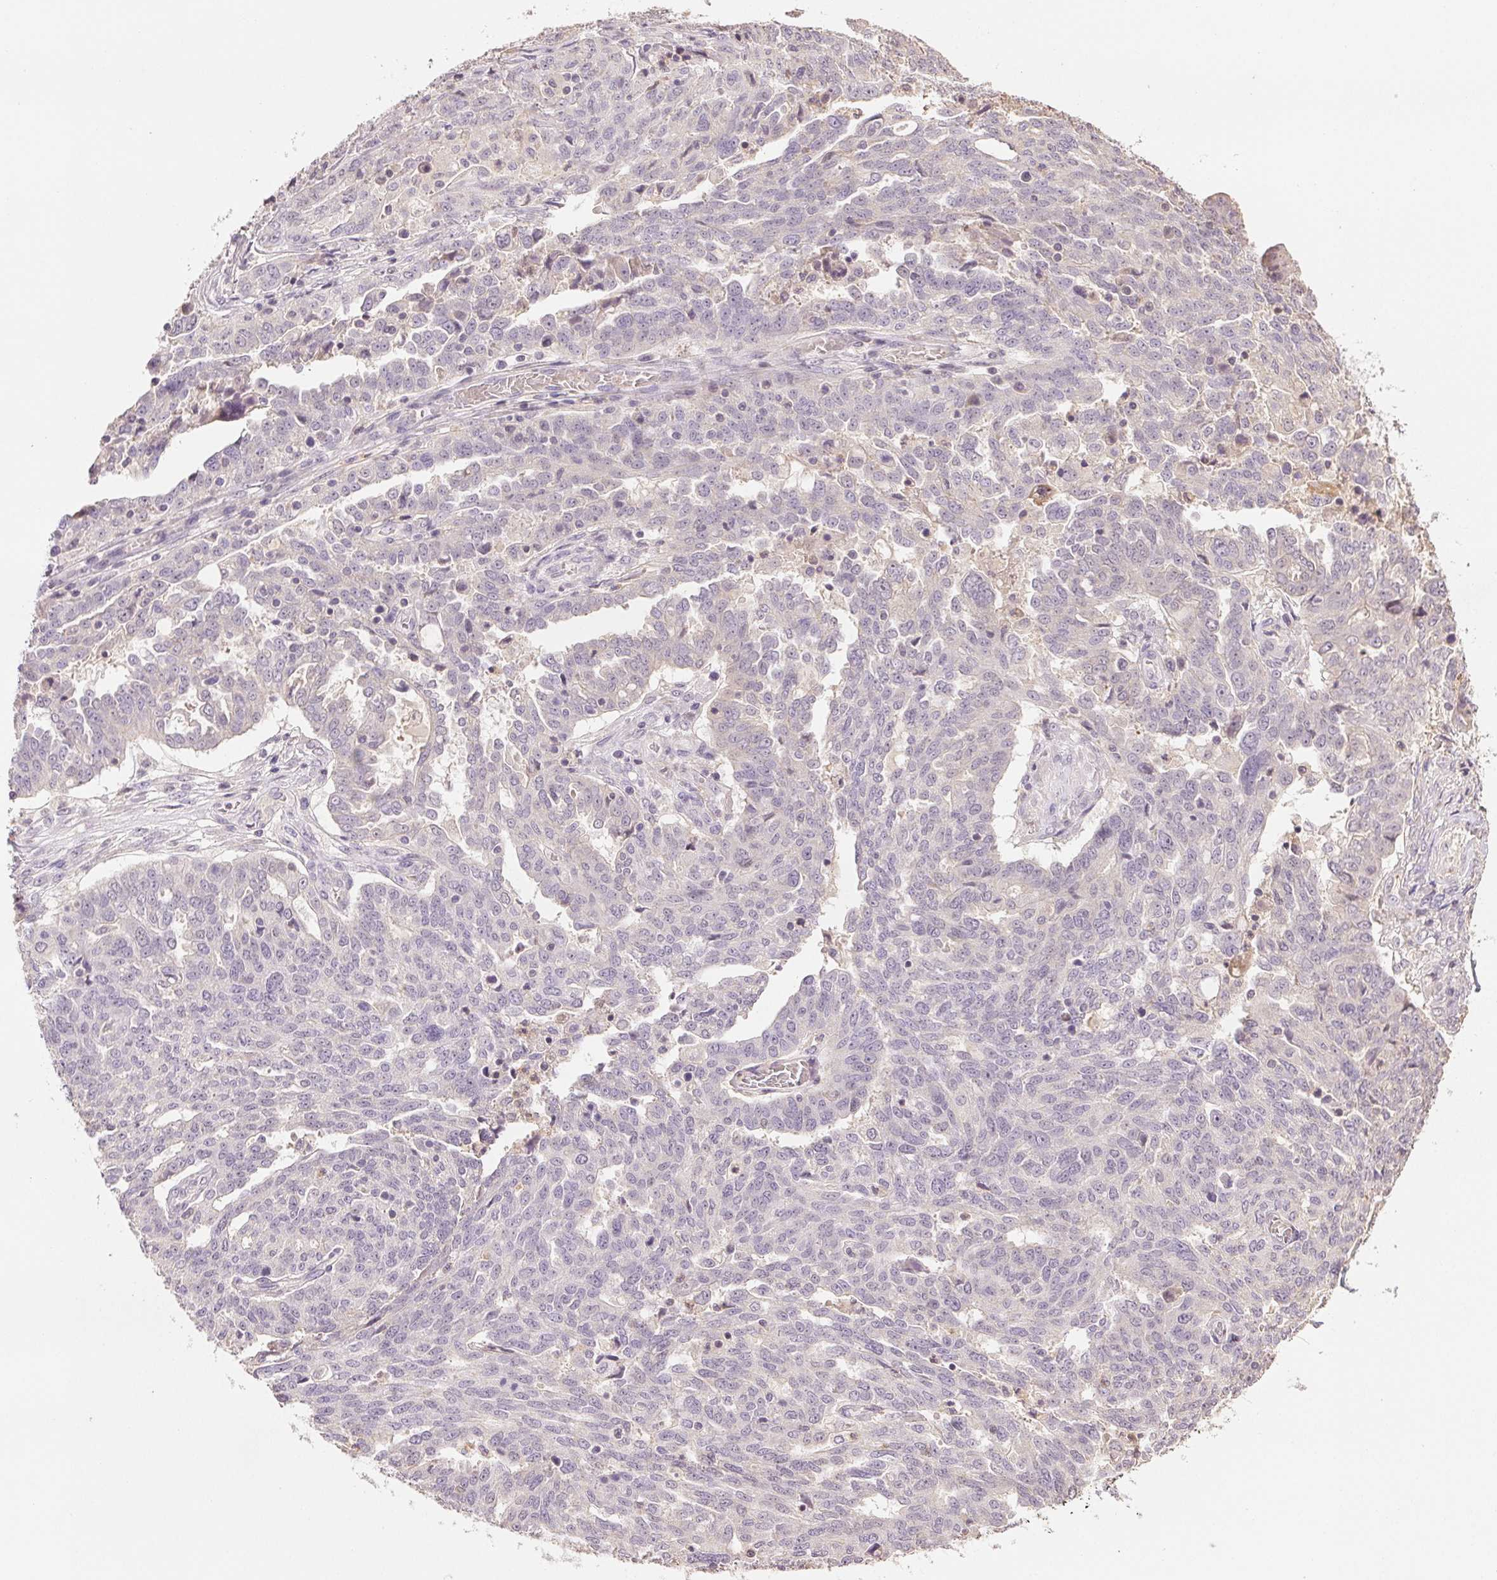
{"staining": {"intensity": "negative", "quantity": "none", "location": "none"}, "tissue": "ovarian cancer", "cell_type": "Tumor cells", "image_type": "cancer", "snomed": [{"axis": "morphology", "description": "Cystadenocarcinoma, serous, NOS"}, {"axis": "topography", "description": "Ovary"}], "caption": "Ovarian cancer (serous cystadenocarcinoma) stained for a protein using immunohistochemistry (IHC) reveals no positivity tumor cells.", "gene": "TMEM253", "patient": {"sex": "female", "age": 67}}